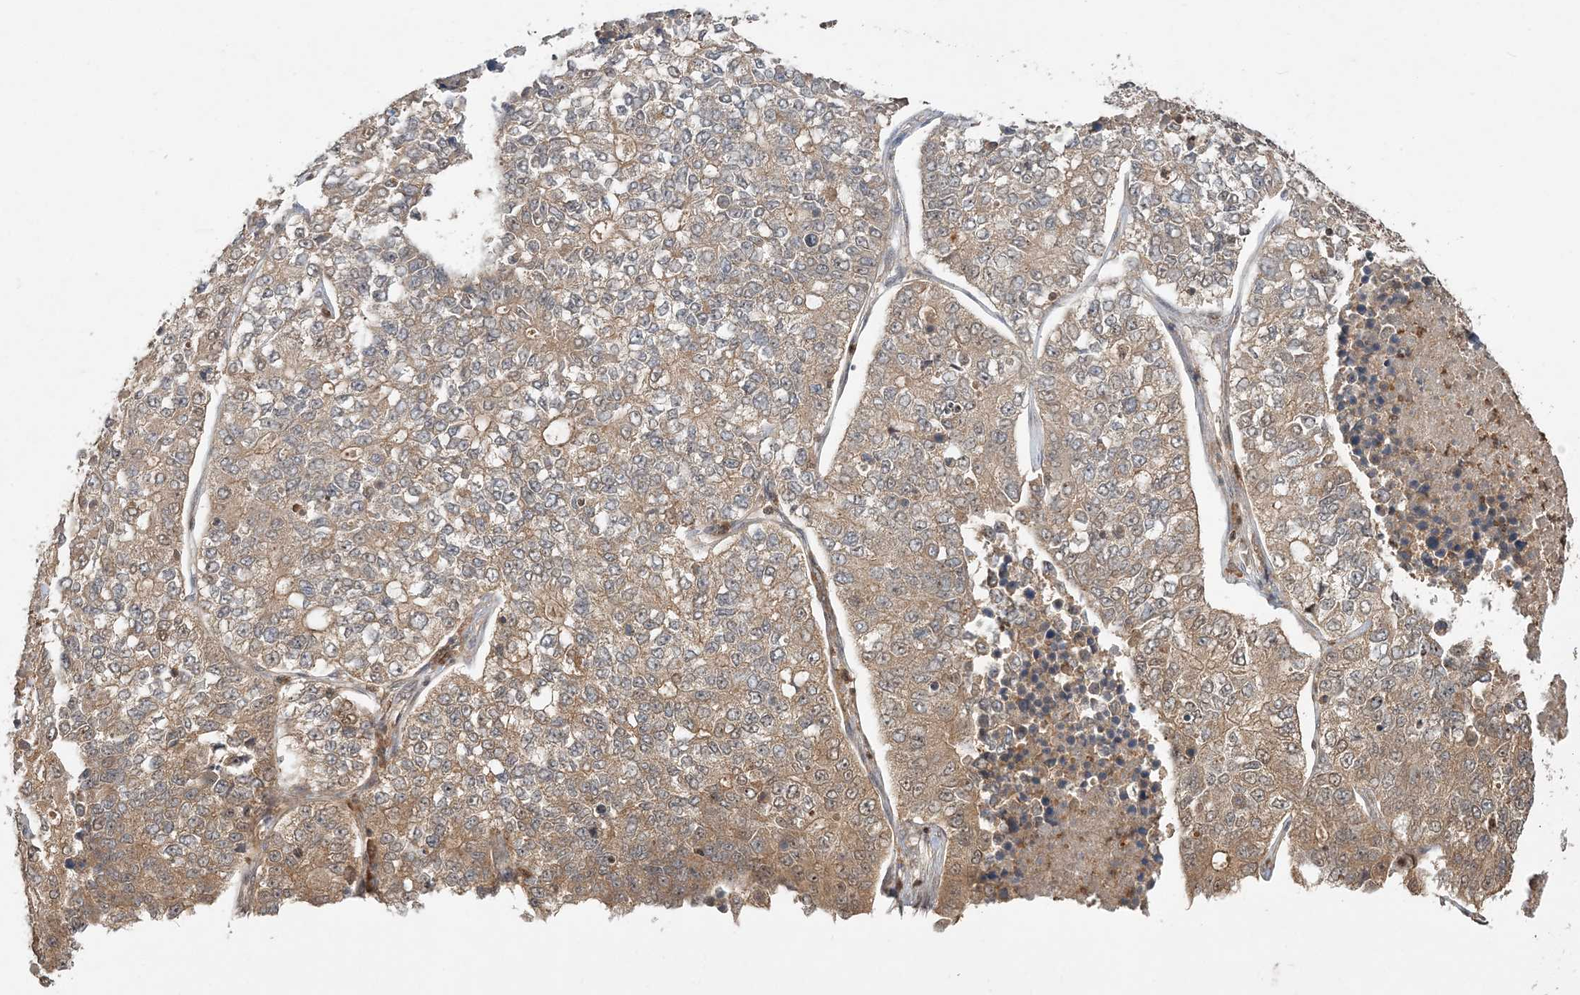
{"staining": {"intensity": "weak", "quantity": ">75%", "location": "cytoplasmic/membranous"}, "tissue": "lung cancer", "cell_type": "Tumor cells", "image_type": "cancer", "snomed": [{"axis": "morphology", "description": "Adenocarcinoma, NOS"}, {"axis": "topography", "description": "Lung"}], "caption": "Weak cytoplasmic/membranous protein expression is appreciated in approximately >75% of tumor cells in adenocarcinoma (lung). Using DAB (3,3'-diaminobenzidine) (brown) and hematoxylin (blue) stains, captured at high magnification using brightfield microscopy.", "gene": "CAB39", "patient": {"sex": "male", "age": 49}}